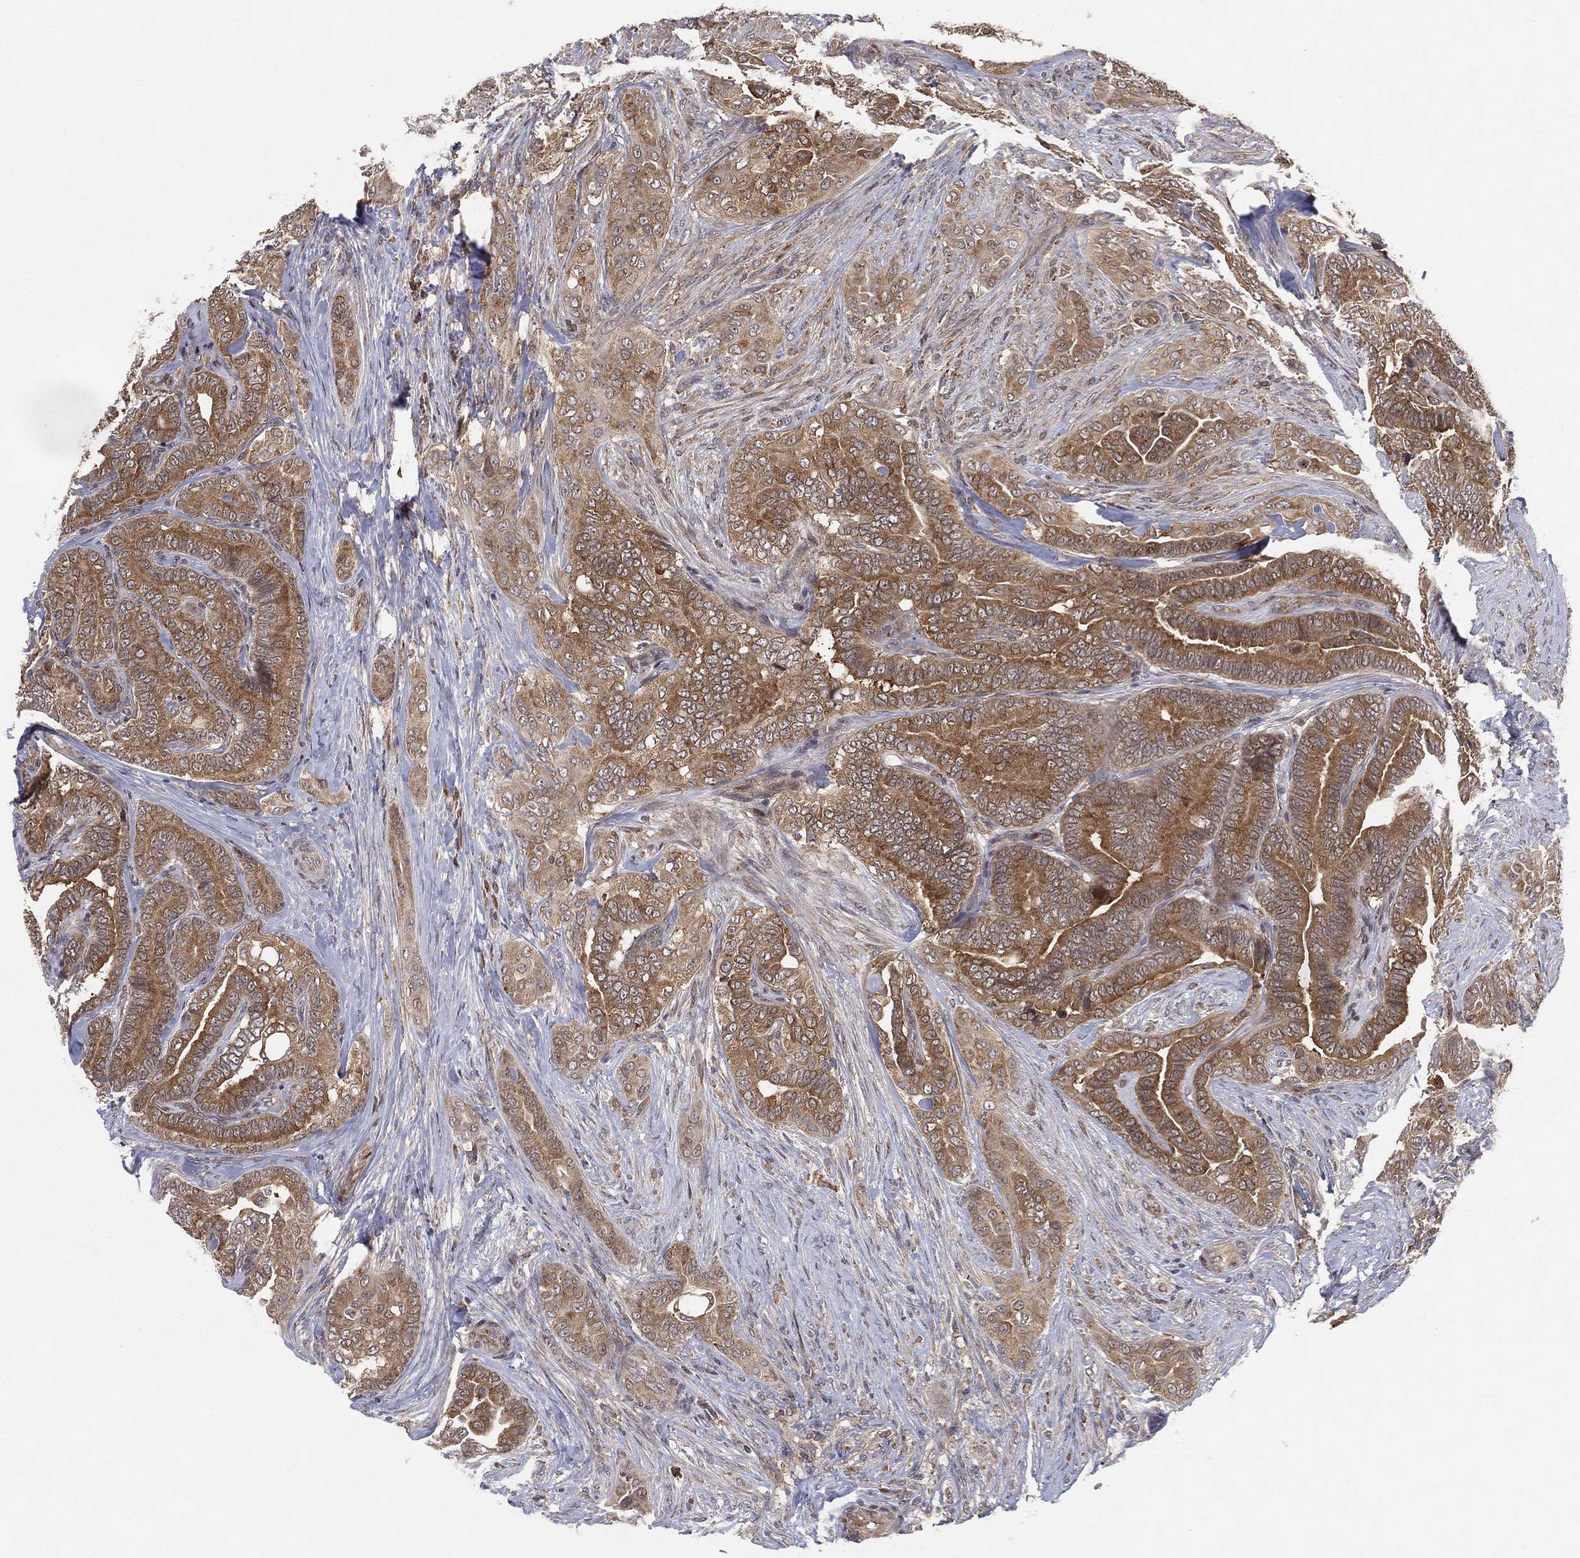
{"staining": {"intensity": "moderate", "quantity": ">75%", "location": "cytoplasmic/membranous"}, "tissue": "thyroid cancer", "cell_type": "Tumor cells", "image_type": "cancer", "snomed": [{"axis": "morphology", "description": "Papillary adenocarcinoma, NOS"}, {"axis": "topography", "description": "Thyroid gland"}], "caption": "Thyroid cancer (papillary adenocarcinoma) stained with a protein marker demonstrates moderate staining in tumor cells.", "gene": "TMTC4", "patient": {"sex": "male", "age": 61}}